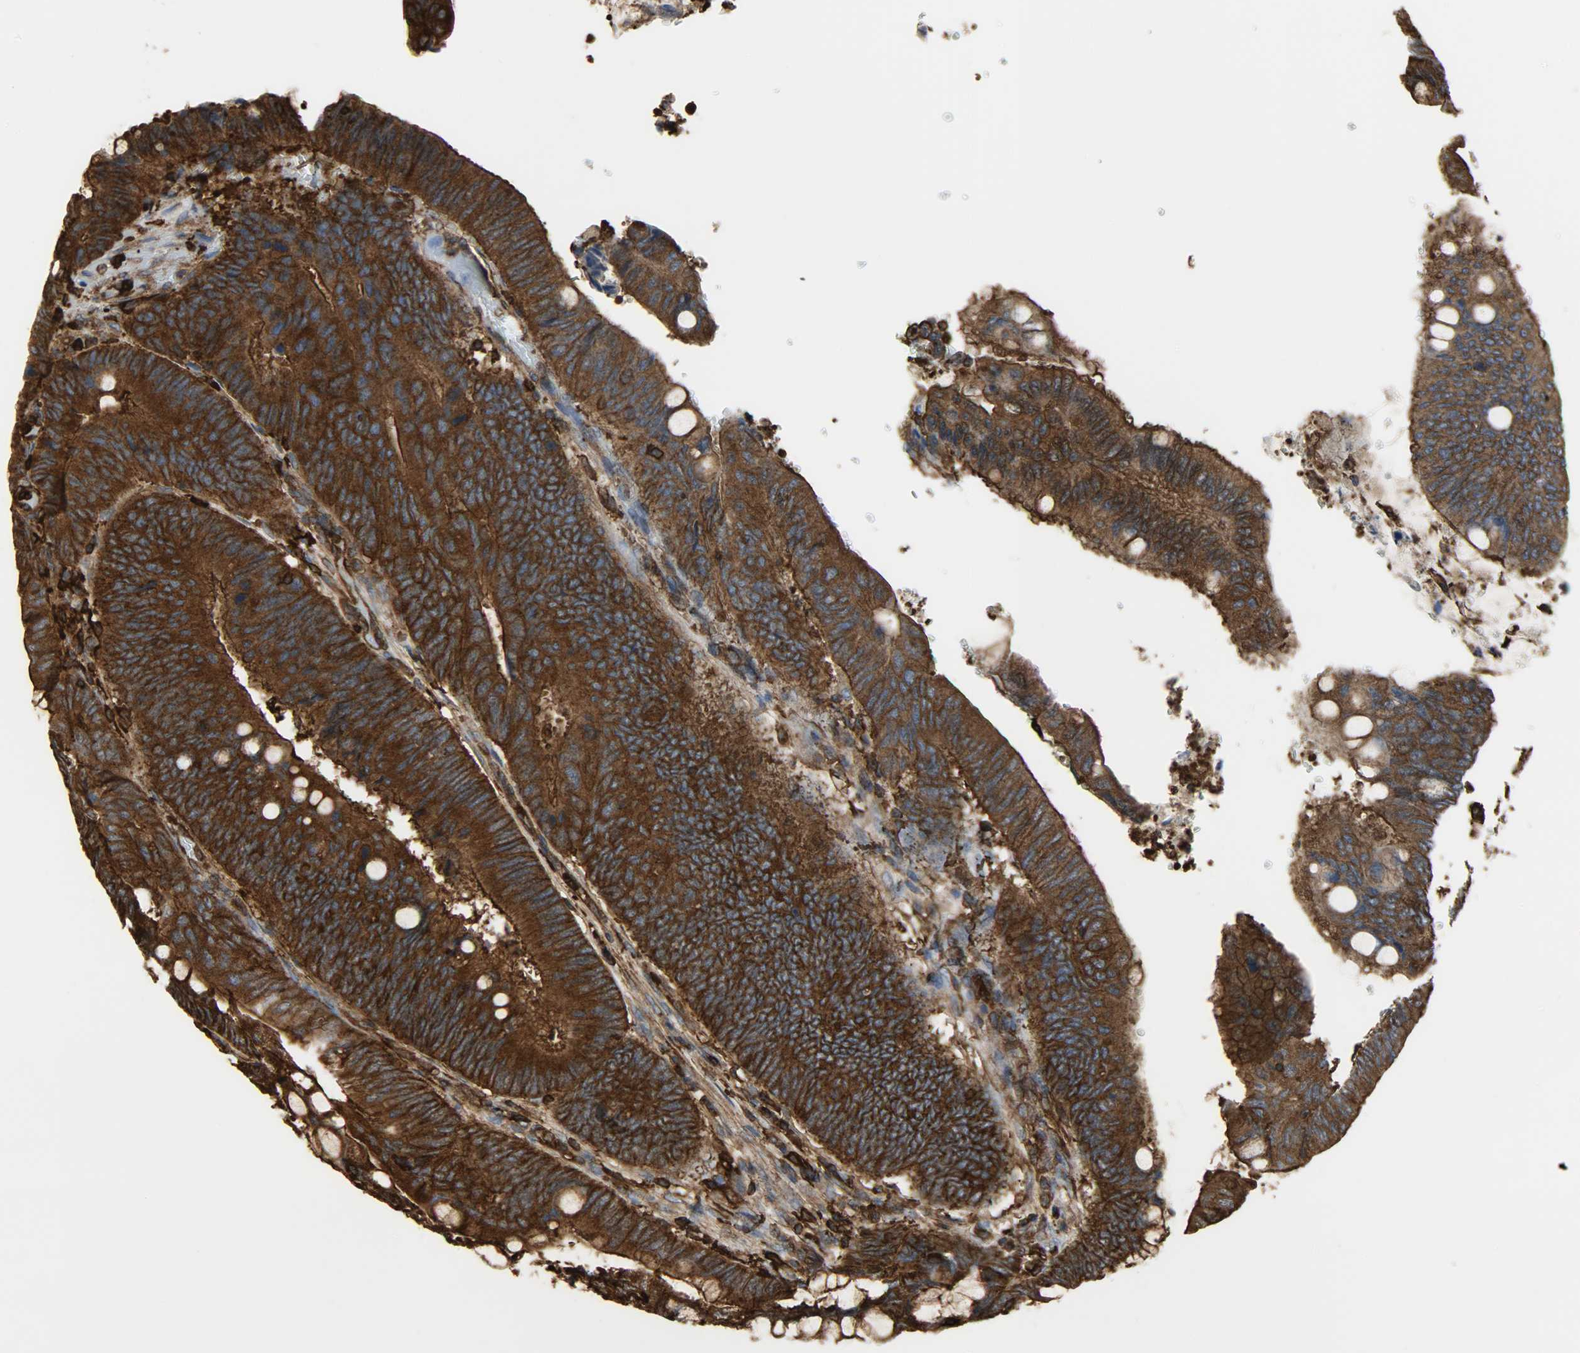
{"staining": {"intensity": "strong", "quantity": ">75%", "location": "cytoplasmic/membranous"}, "tissue": "colorectal cancer", "cell_type": "Tumor cells", "image_type": "cancer", "snomed": [{"axis": "morphology", "description": "Normal tissue, NOS"}, {"axis": "morphology", "description": "Adenocarcinoma, NOS"}, {"axis": "topography", "description": "Rectum"}], "caption": "Immunohistochemical staining of colorectal cancer displays strong cytoplasmic/membranous protein expression in about >75% of tumor cells.", "gene": "VASP", "patient": {"sex": "male", "age": 92}}